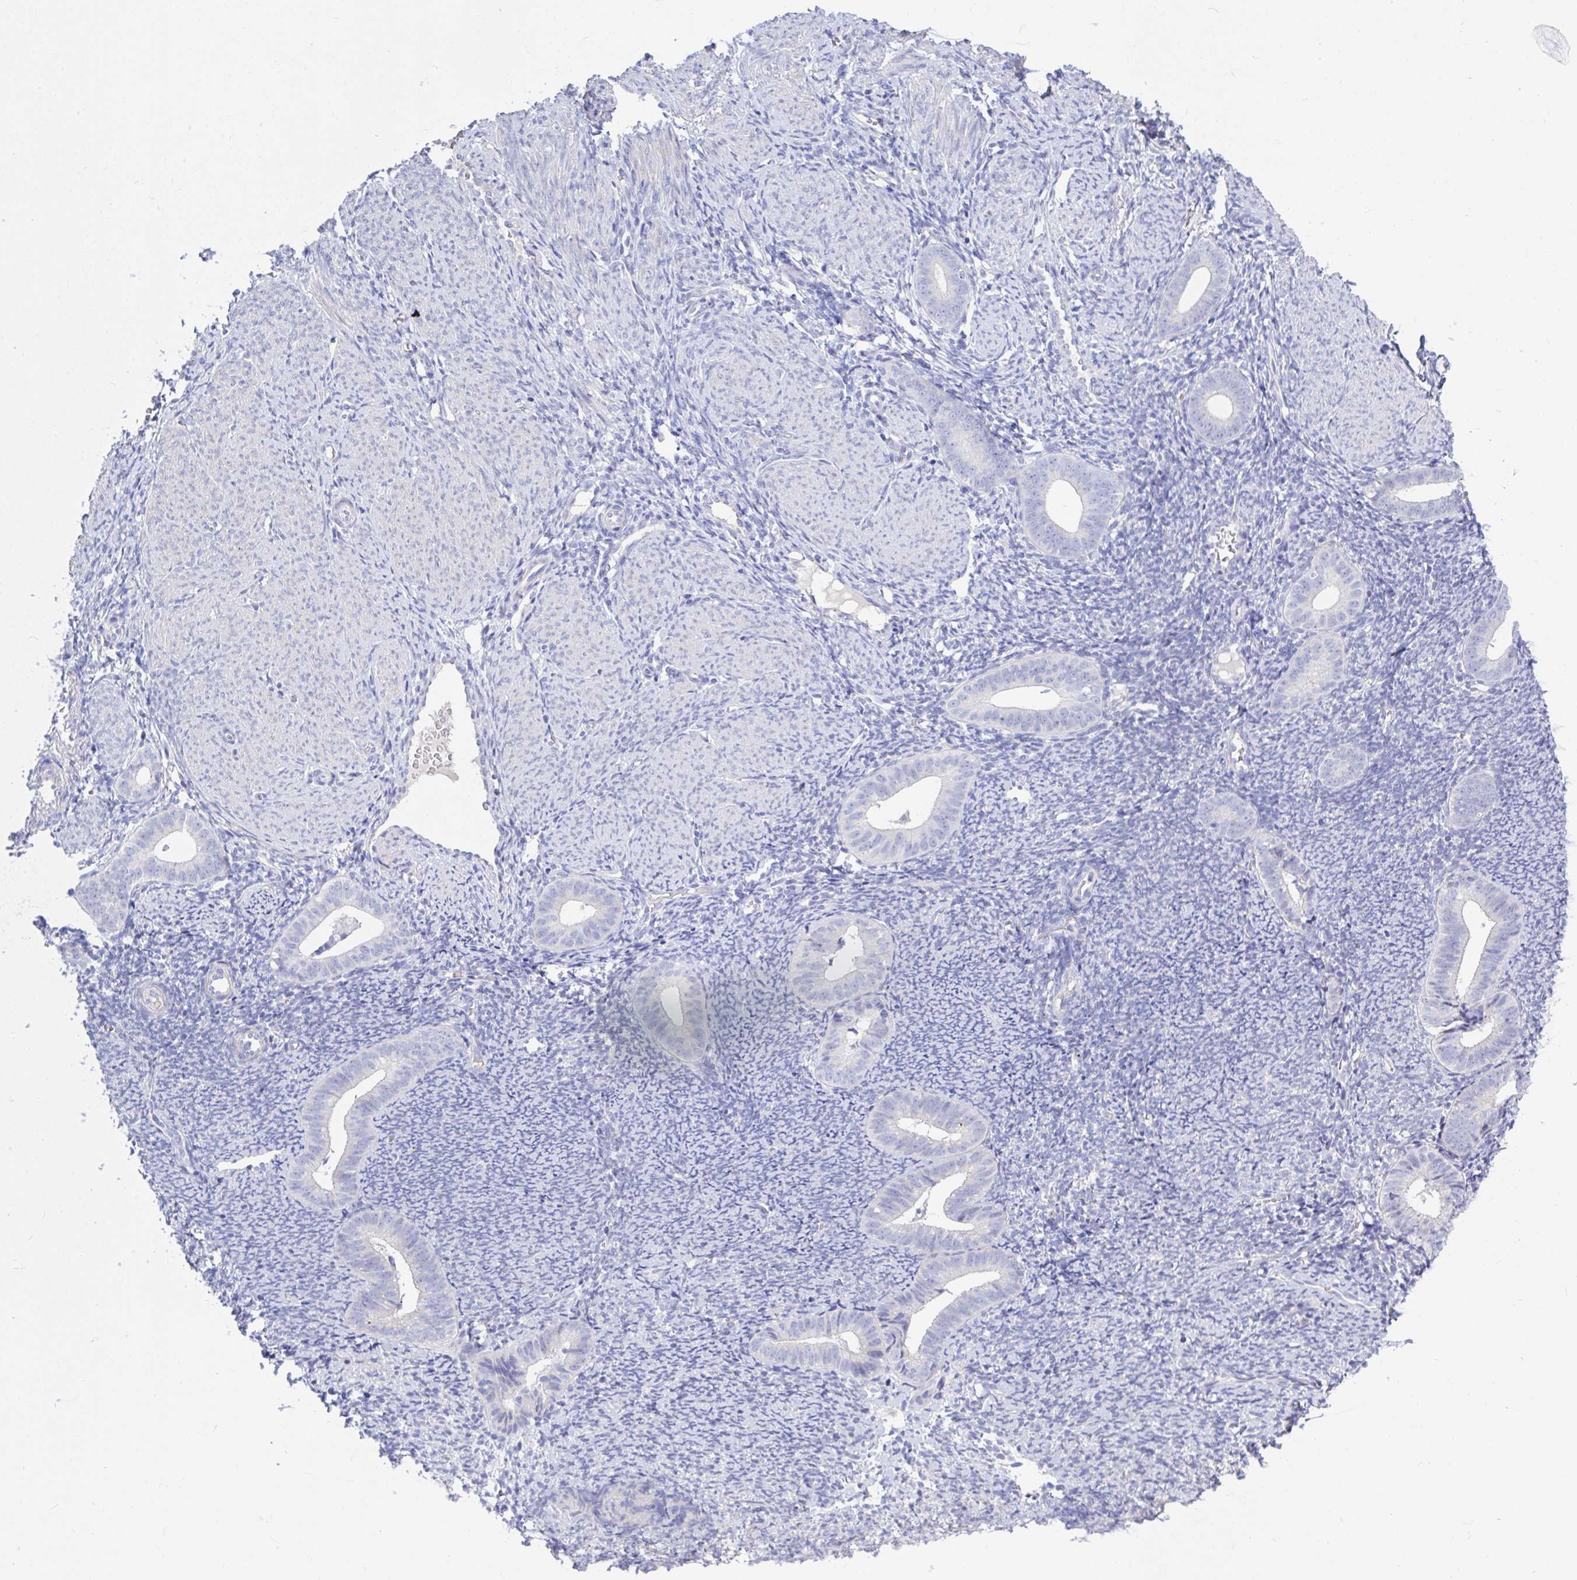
{"staining": {"intensity": "negative", "quantity": "none", "location": "none"}, "tissue": "endometrium", "cell_type": "Cells in endometrial stroma", "image_type": "normal", "snomed": [{"axis": "morphology", "description": "Normal tissue, NOS"}, {"axis": "topography", "description": "Endometrium"}], "caption": "This is an immunohistochemistry histopathology image of normal endometrium. There is no expression in cells in endometrial stroma.", "gene": "ZNF561", "patient": {"sex": "female", "age": 39}}